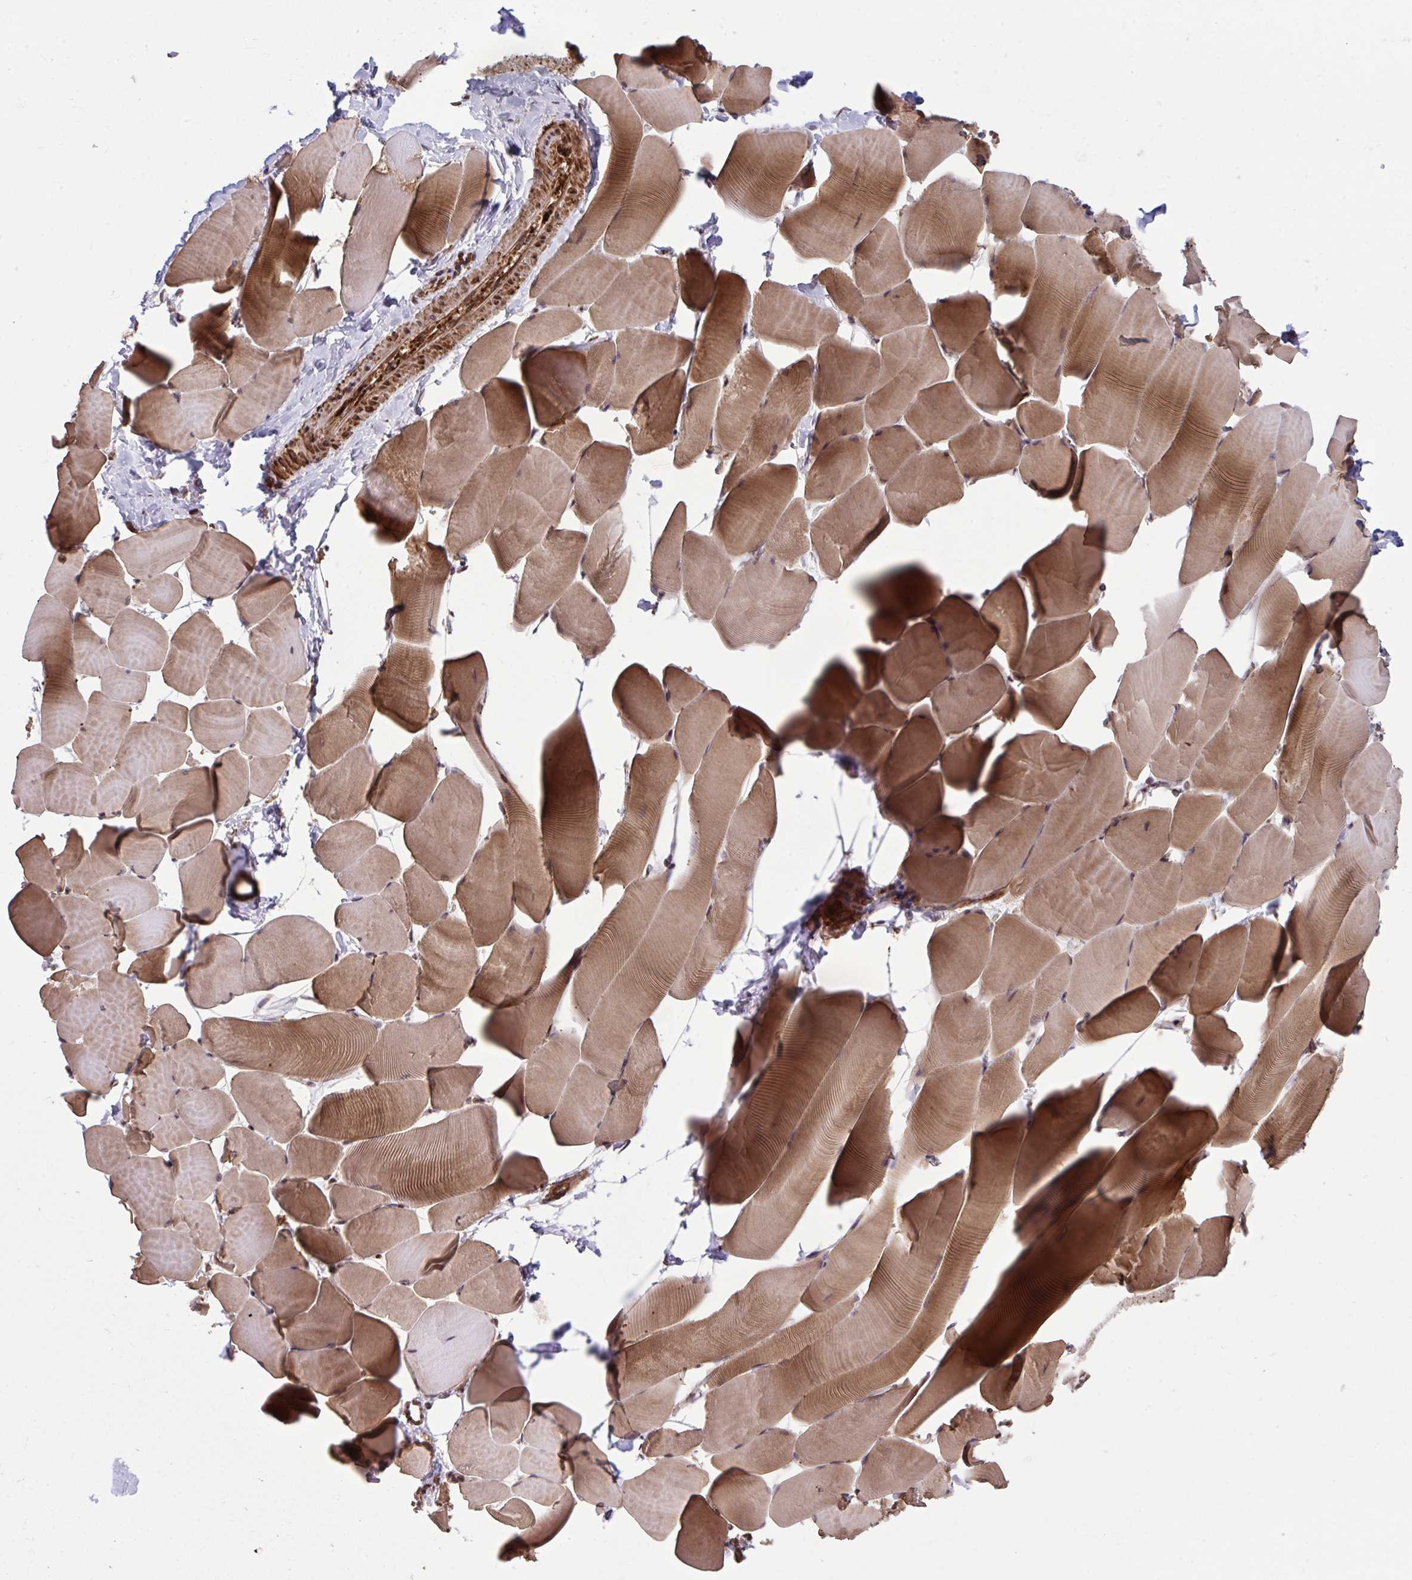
{"staining": {"intensity": "moderate", "quantity": ">75%", "location": "cytoplasmic/membranous"}, "tissue": "skeletal muscle", "cell_type": "Myocytes", "image_type": "normal", "snomed": [{"axis": "morphology", "description": "Normal tissue, NOS"}, {"axis": "topography", "description": "Skeletal muscle"}], "caption": "Moderate cytoplasmic/membranous protein staining is appreciated in approximately >75% of myocytes in skeletal muscle.", "gene": "STIM2", "patient": {"sex": "male", "age": 25}}